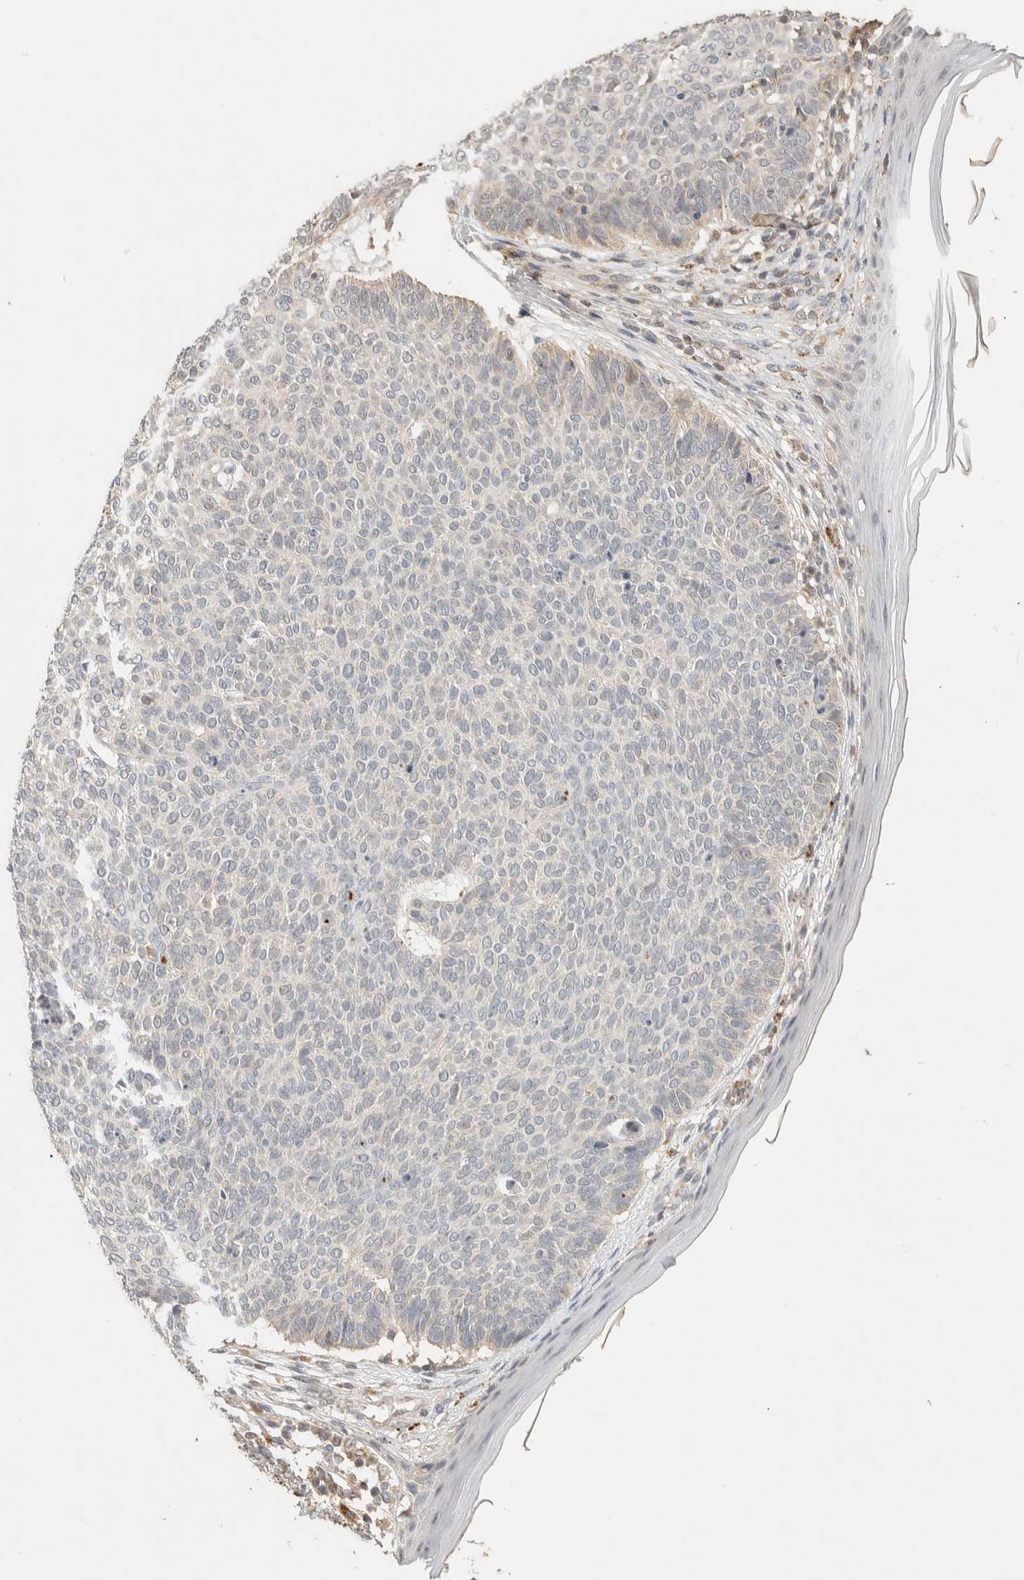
{"staining": {"intensity": "negative", "quantity": "none", "location": "none"}, "tissue": "skin cancer", "cell_type": "Tumor cells", "image_type": "cancer", "snomed": [{"axis": "morphology", "description": "Normal tissue, NOS"}, {"axis": "morphology", "description": "Basal cell carcinoma"}, {"axis": "topography", "description": "Skin"}], "caption": "The immunohistochemistry (IHC) histopathology image has no significant staining in tumor cells of skin cancer tissue. (Stains: DAB (3,3'-diaminobenzidine) immunohistochemistry with hematoxylin counter stain, Microscopy: brightfield microscopy at high magnification).", "gene": "ITPA", "patient": {"sex": "male", "age": 50}}